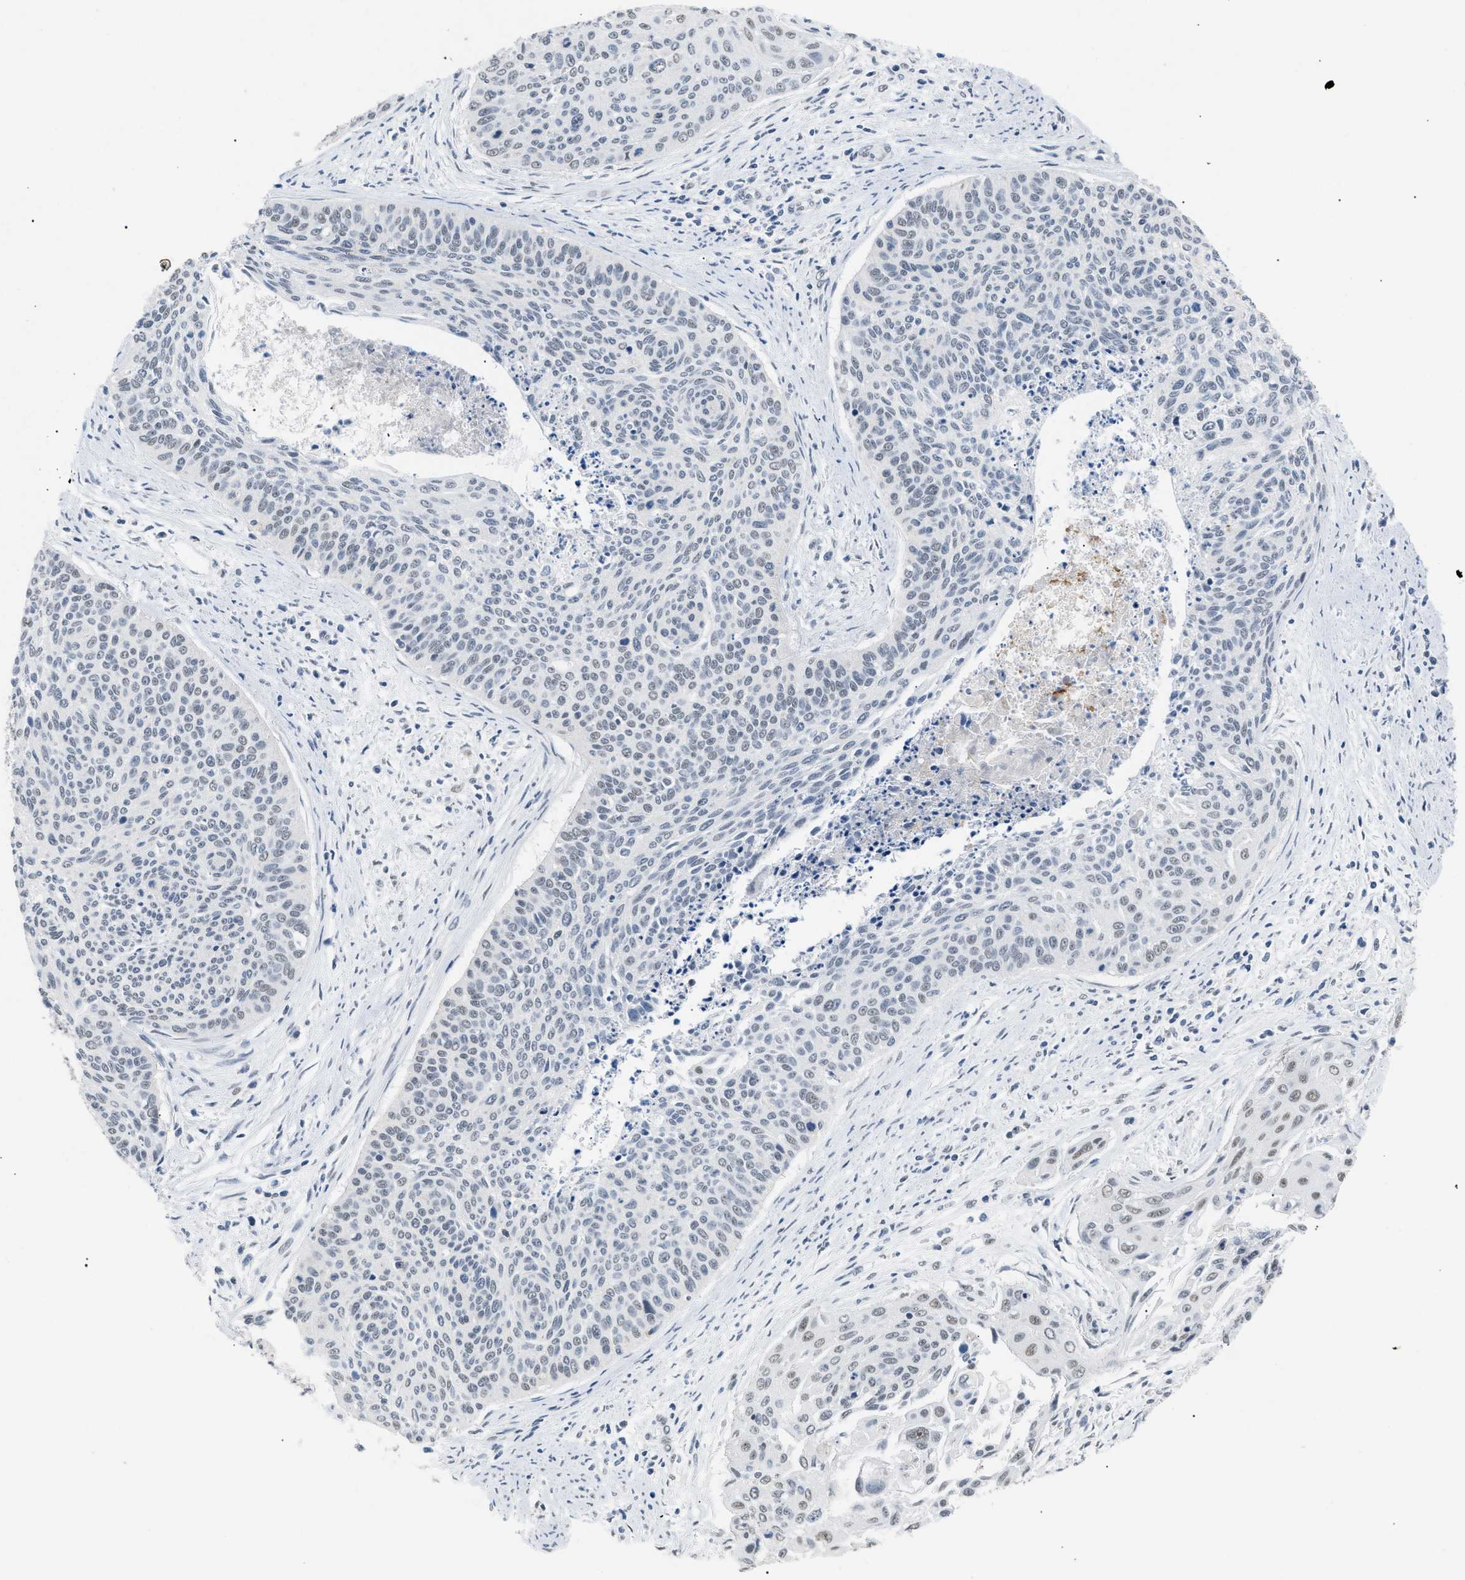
{"staining": {"intensity": "weak", "quantity": "25%-75%", "location": "nuclear"}, "tissue": "cervical cancer", "cell_type": "Tumor cells", "image_type": "cancer", "snomed": [{"axis": "morphology", "description": "Squamous cell carcinoma, NOS"}, {"axis": "topography", "description": "Cervix"}], "caption": "Cervical cancer stained with immunohistochemistry (IHC) reveals weak nuclear expression in about 25%-75% of tumor cells.", "gene": "KCNC3", "patient": {"sex": "female", "age": 55}}